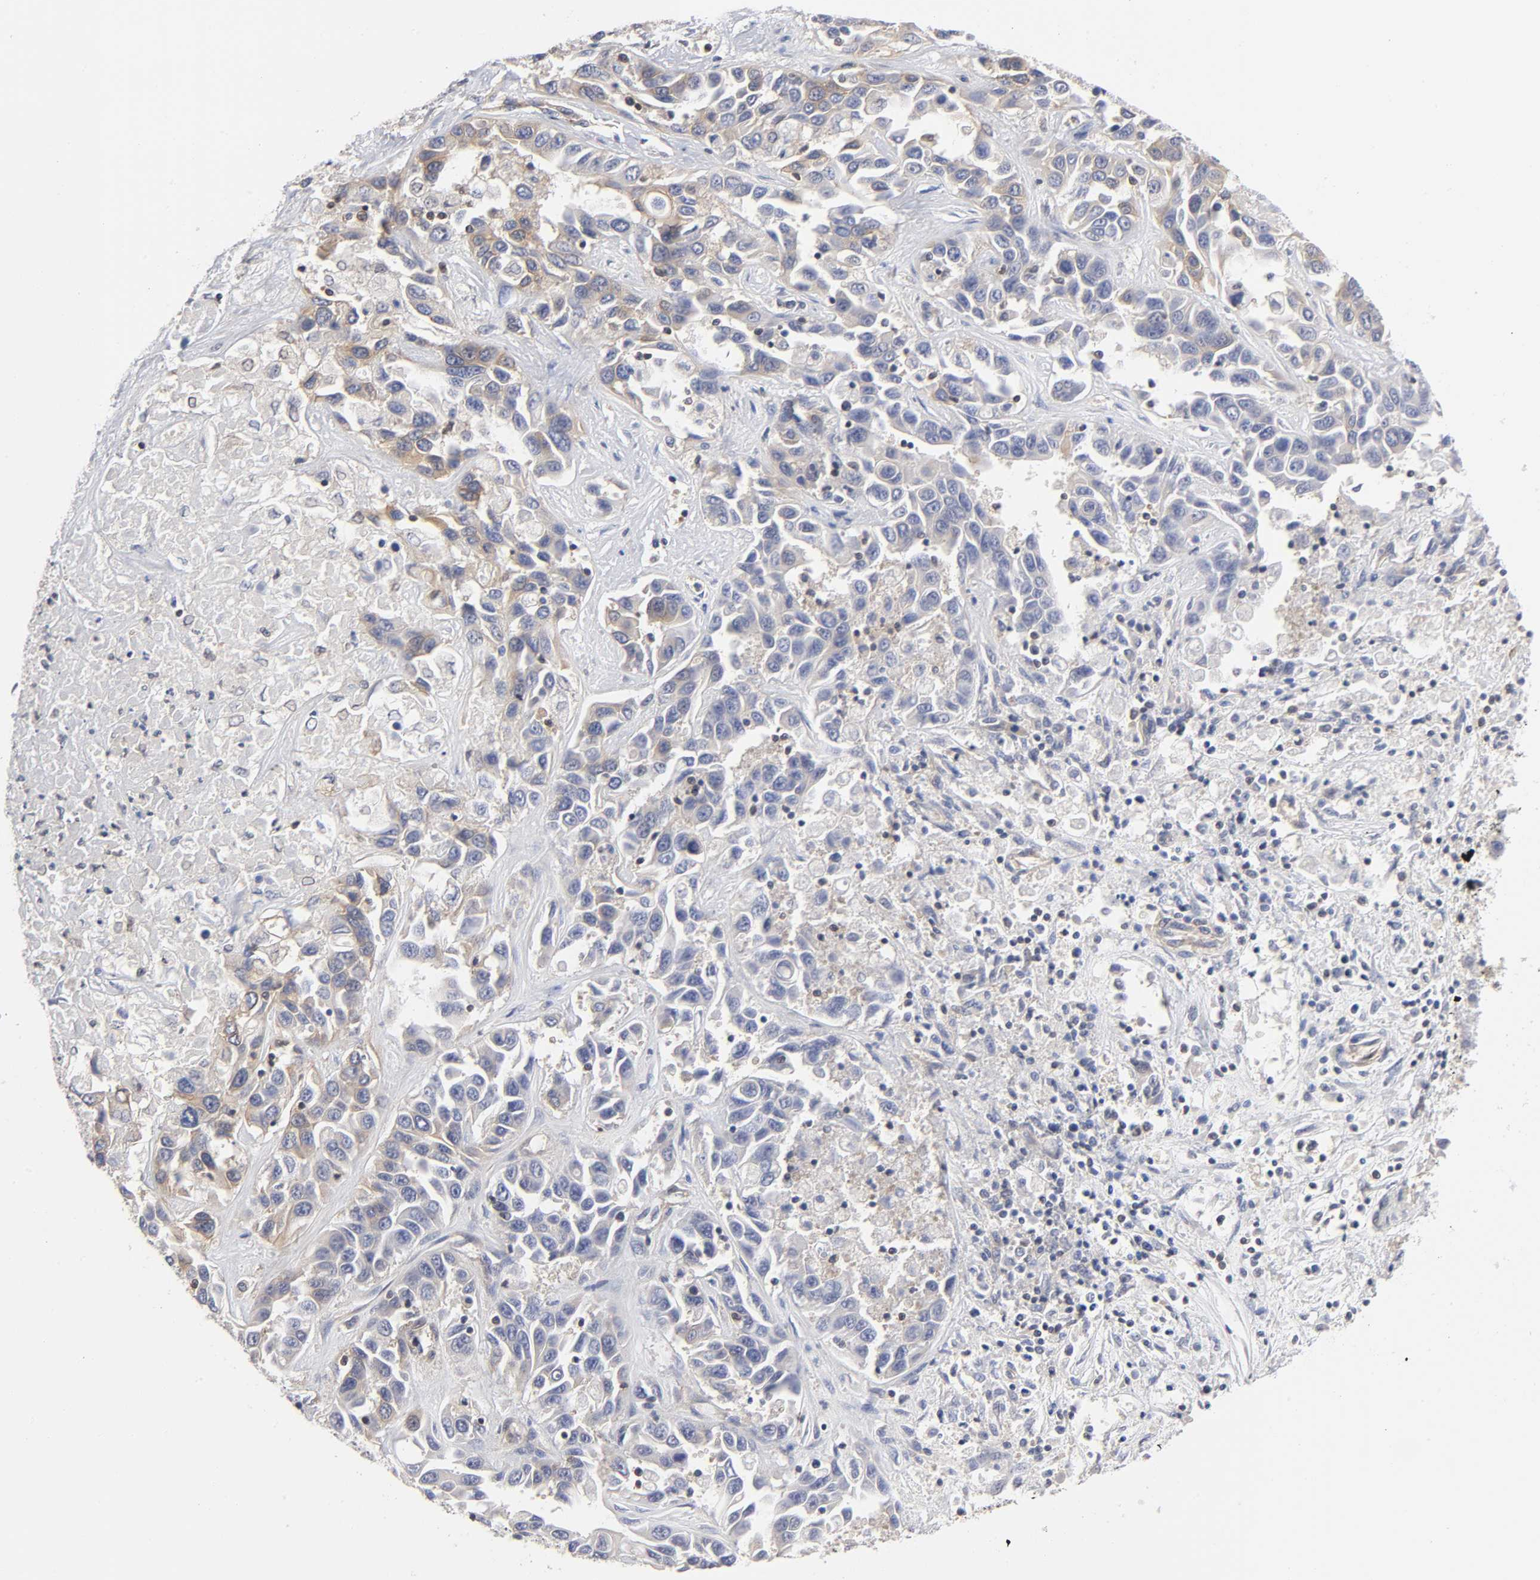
{"staining": {"intensity": "weak", "quantity": "<25%", "location": "cytoplasmic/membranous"}, "tissue": "liver cancer", "cell_type": "Tumor cells", "image_type": "cancer", "snomed": [{"axis": "morphology", "description": "Cholangiocarcinoma"}, {"axis": "topography", "description": "Liver"}], "caption": "IHC micrograph of neoplastic tissue: liver cancer stained with DAB (3,3'-diaminobenzidine) demonstrates no significant protein positivity in tumor cells. (DAB (3,3'-diaminobenzidine) immunohistochemistry with hematoxylin counter stain).", "gene": "STRN3", "patient": {"sex": "female", "age": 52}}